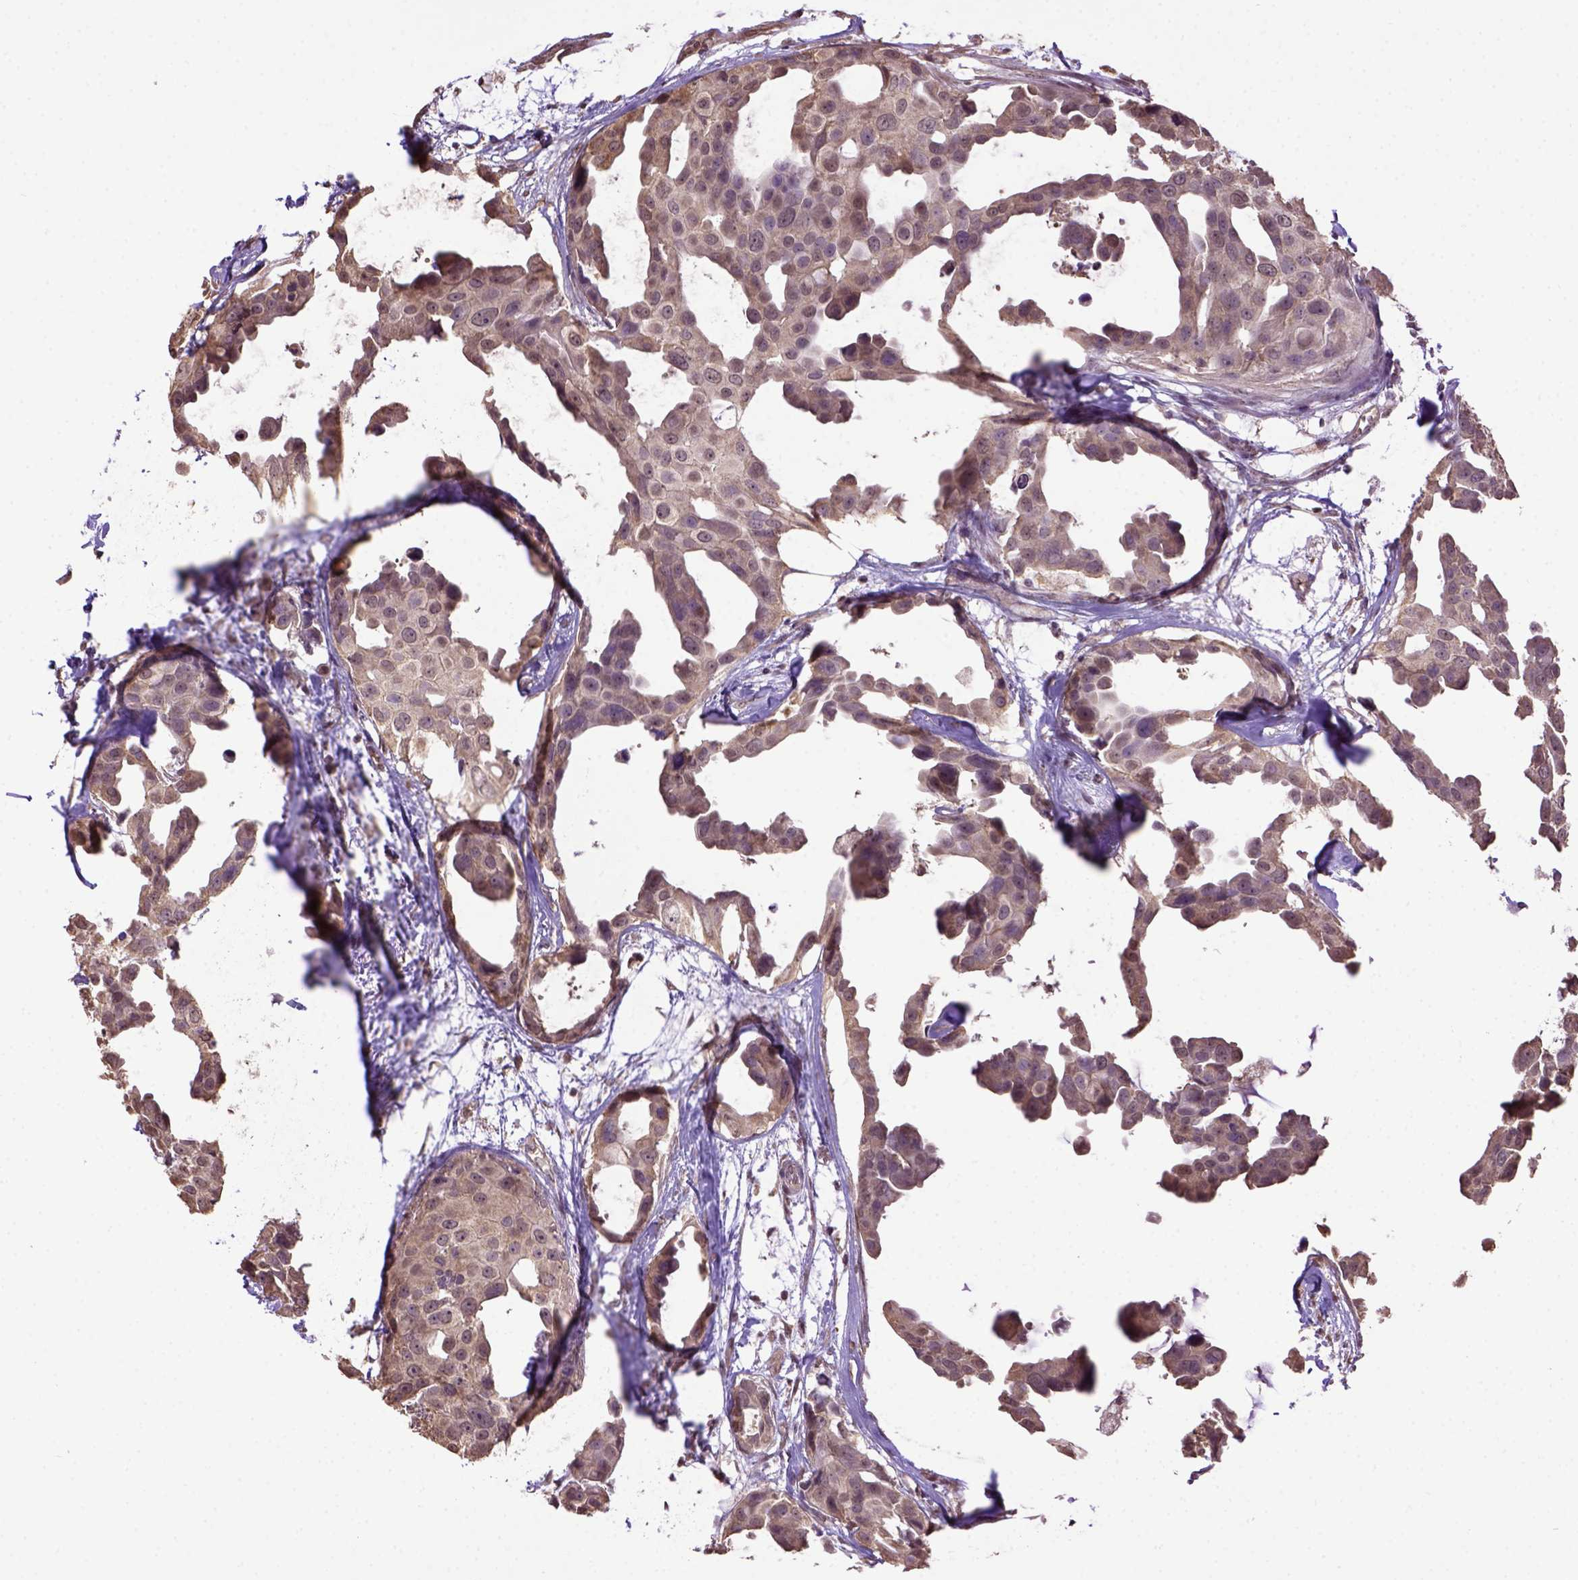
{"staining": {"intensity": "weak", "quantity": "25%-75%", "location": "cytoplasmic/membranous"}, "tissue": "breast cancer", "cell_type": "Tumor cells", "image_type": "cancer", "snomed": [{"axis": "morphology", "description": "Duct carcinoma"}, {"axis": "topography", "description": "Breast"}], "caption": "Human breast cancer stained with a protein marker exhibits weak staining in tumor cells.", "gene": "WDR17", "patient": {"sex": "female", "age": 38}}